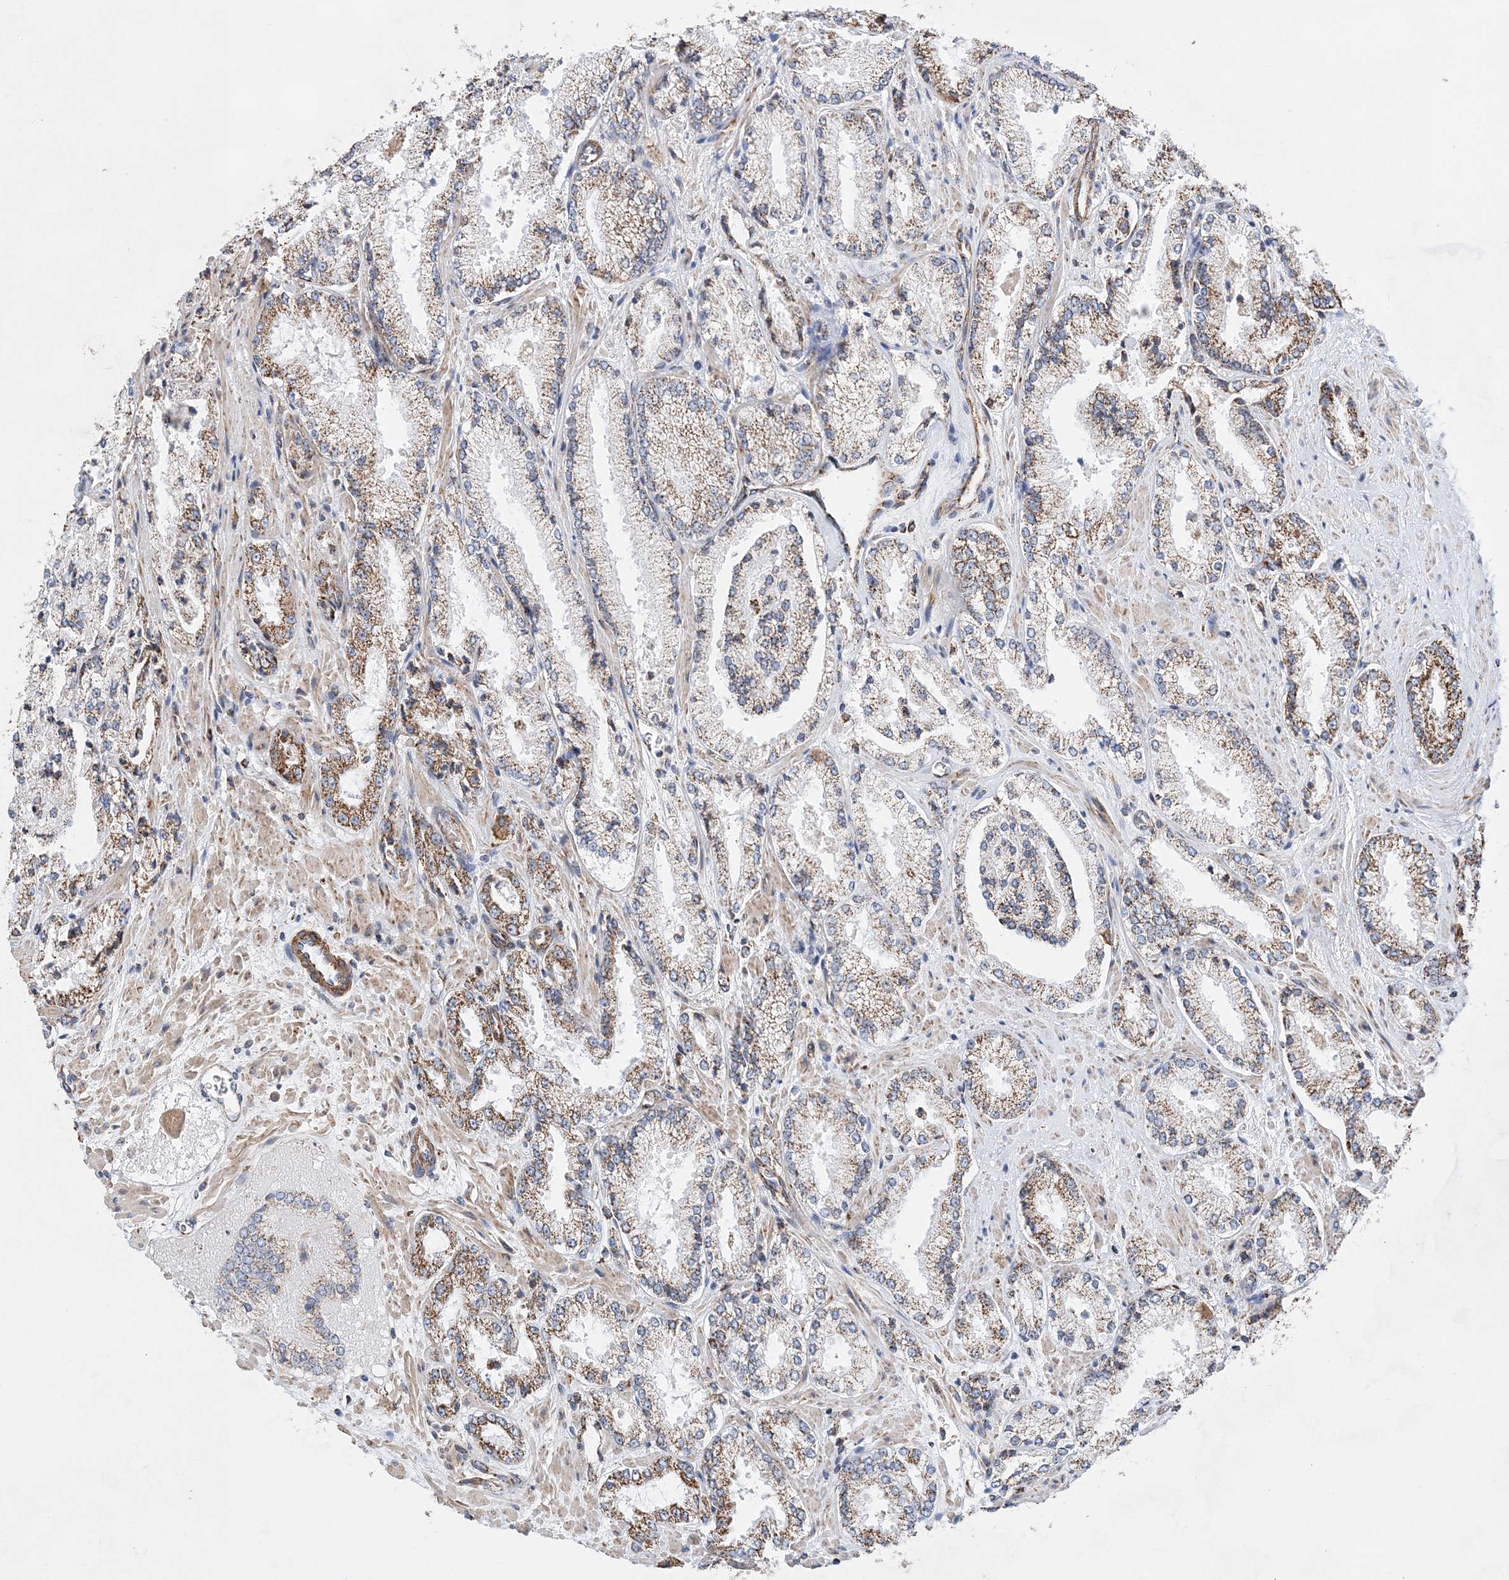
{"staining": {"intensity": "moderate", "quantity": ">75%", "location": "cytoplasmic/membranous"}, "tissue": "prostate cancer", "cell_type": "Tumor cells", "image_type": "cancer", "snomed": [{"axis": "morphology", "description": "Adenocarcinoma, High grade"}, {"axis": "topography", "description": "Prostate"}], "caption": "DAB (3,3'-diaminobenzidine) immunohistochemical staining of prostate high-grade adenocarcinoma displays moderate cytoplasmic/membranous protein positivity in approximately >75% of tumor cells.", "gene": "ACOT9", "patient": {"sex": "male", "age": 73}}